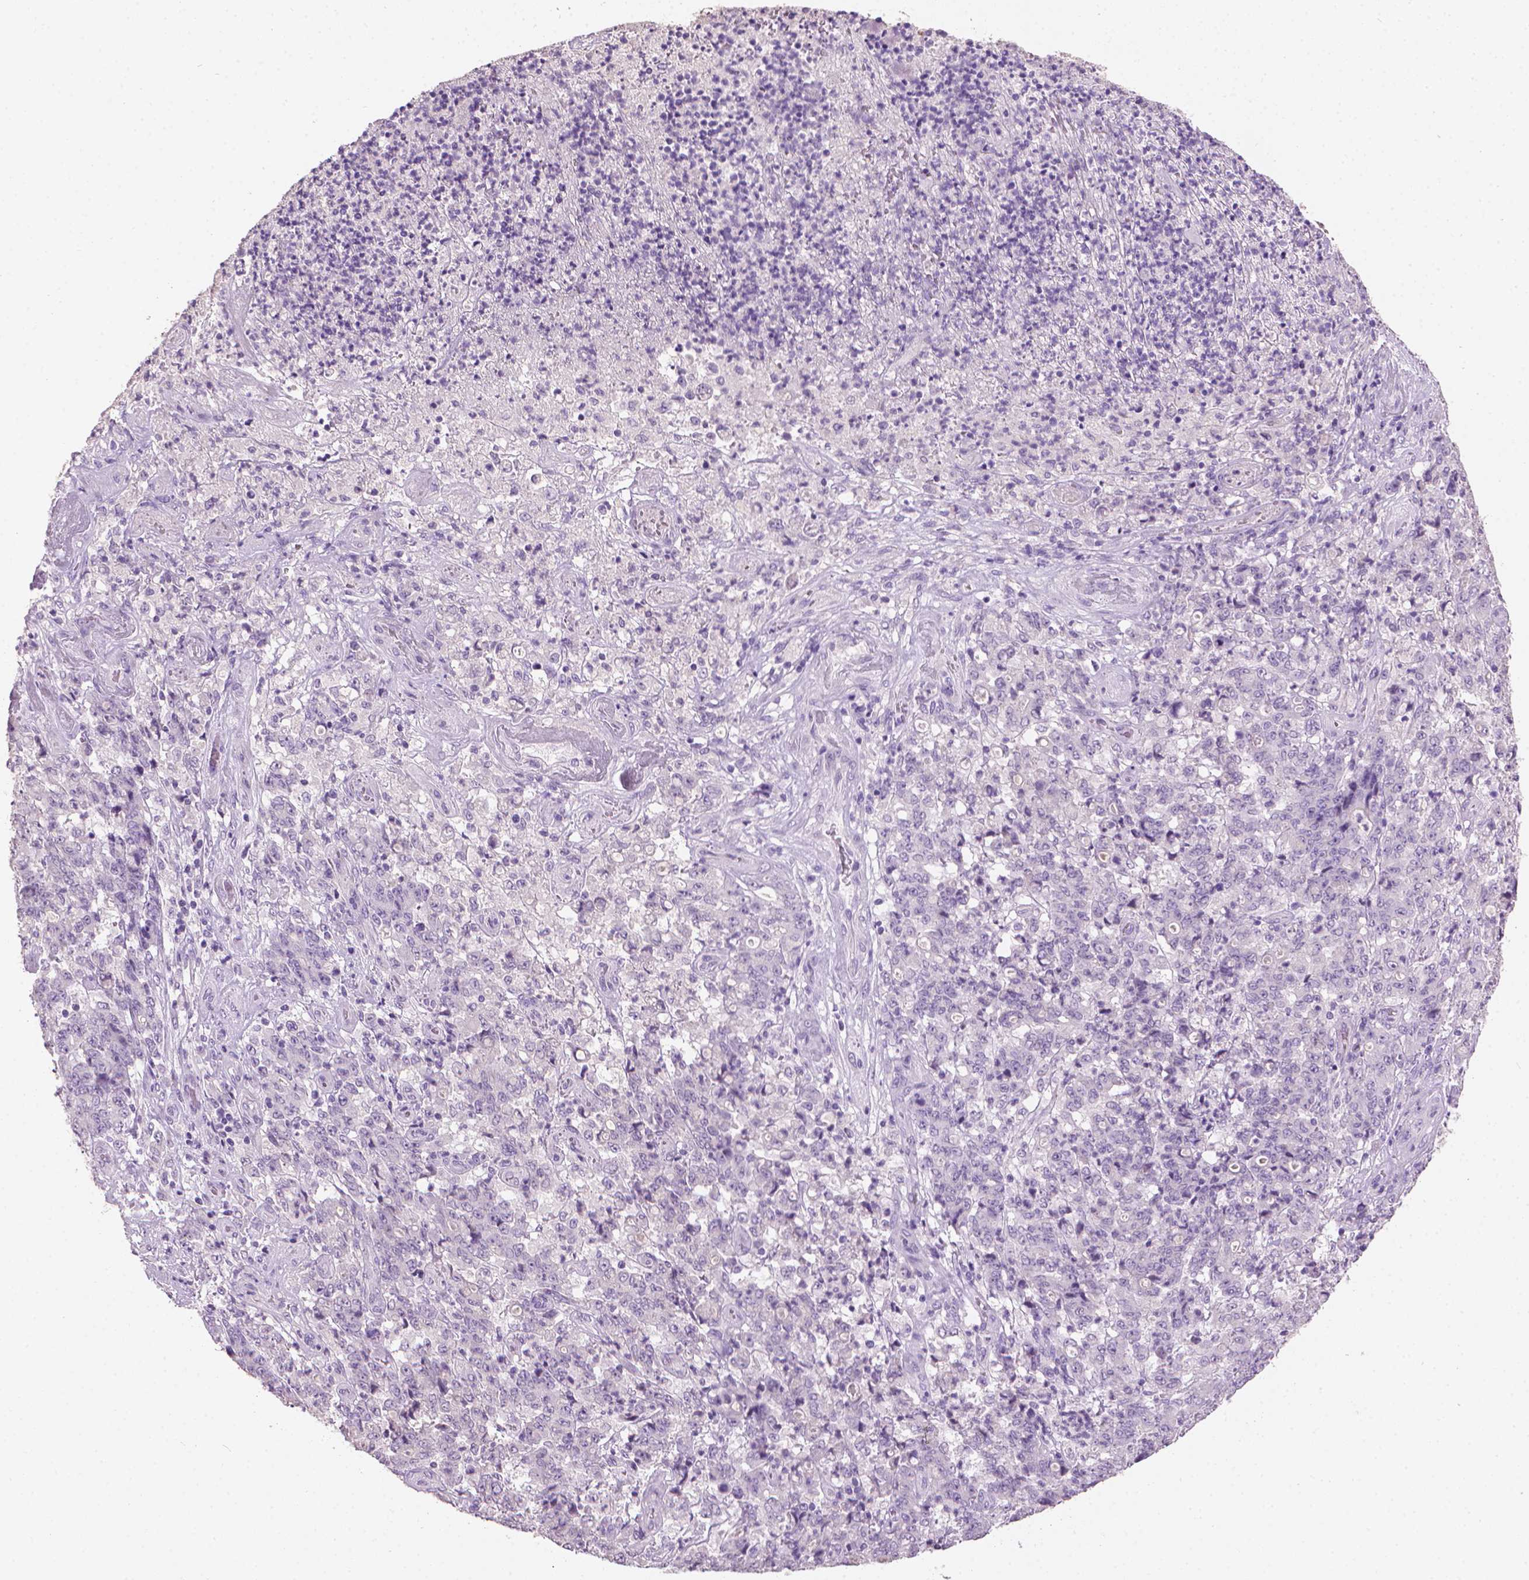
{"staining": {"intensity": "negative", "quantity": "none", "location": "none"}, "tissue": "stomach cancer", "cell_type": "Tumor cells", "image_type": "cancer", "snomed": [{"axis": "morphology", "description": "Adenocarcinoma, NOS"}, {"axis": "topography", "description": "Stomach, lower"}], "caption": "This is an immunohistochemistry micrograph of adenocarcinoma (stomach). There is no staining in tumor cells.", "gene": "MLANA", "patient": {"sex": "female", "age": 71}}